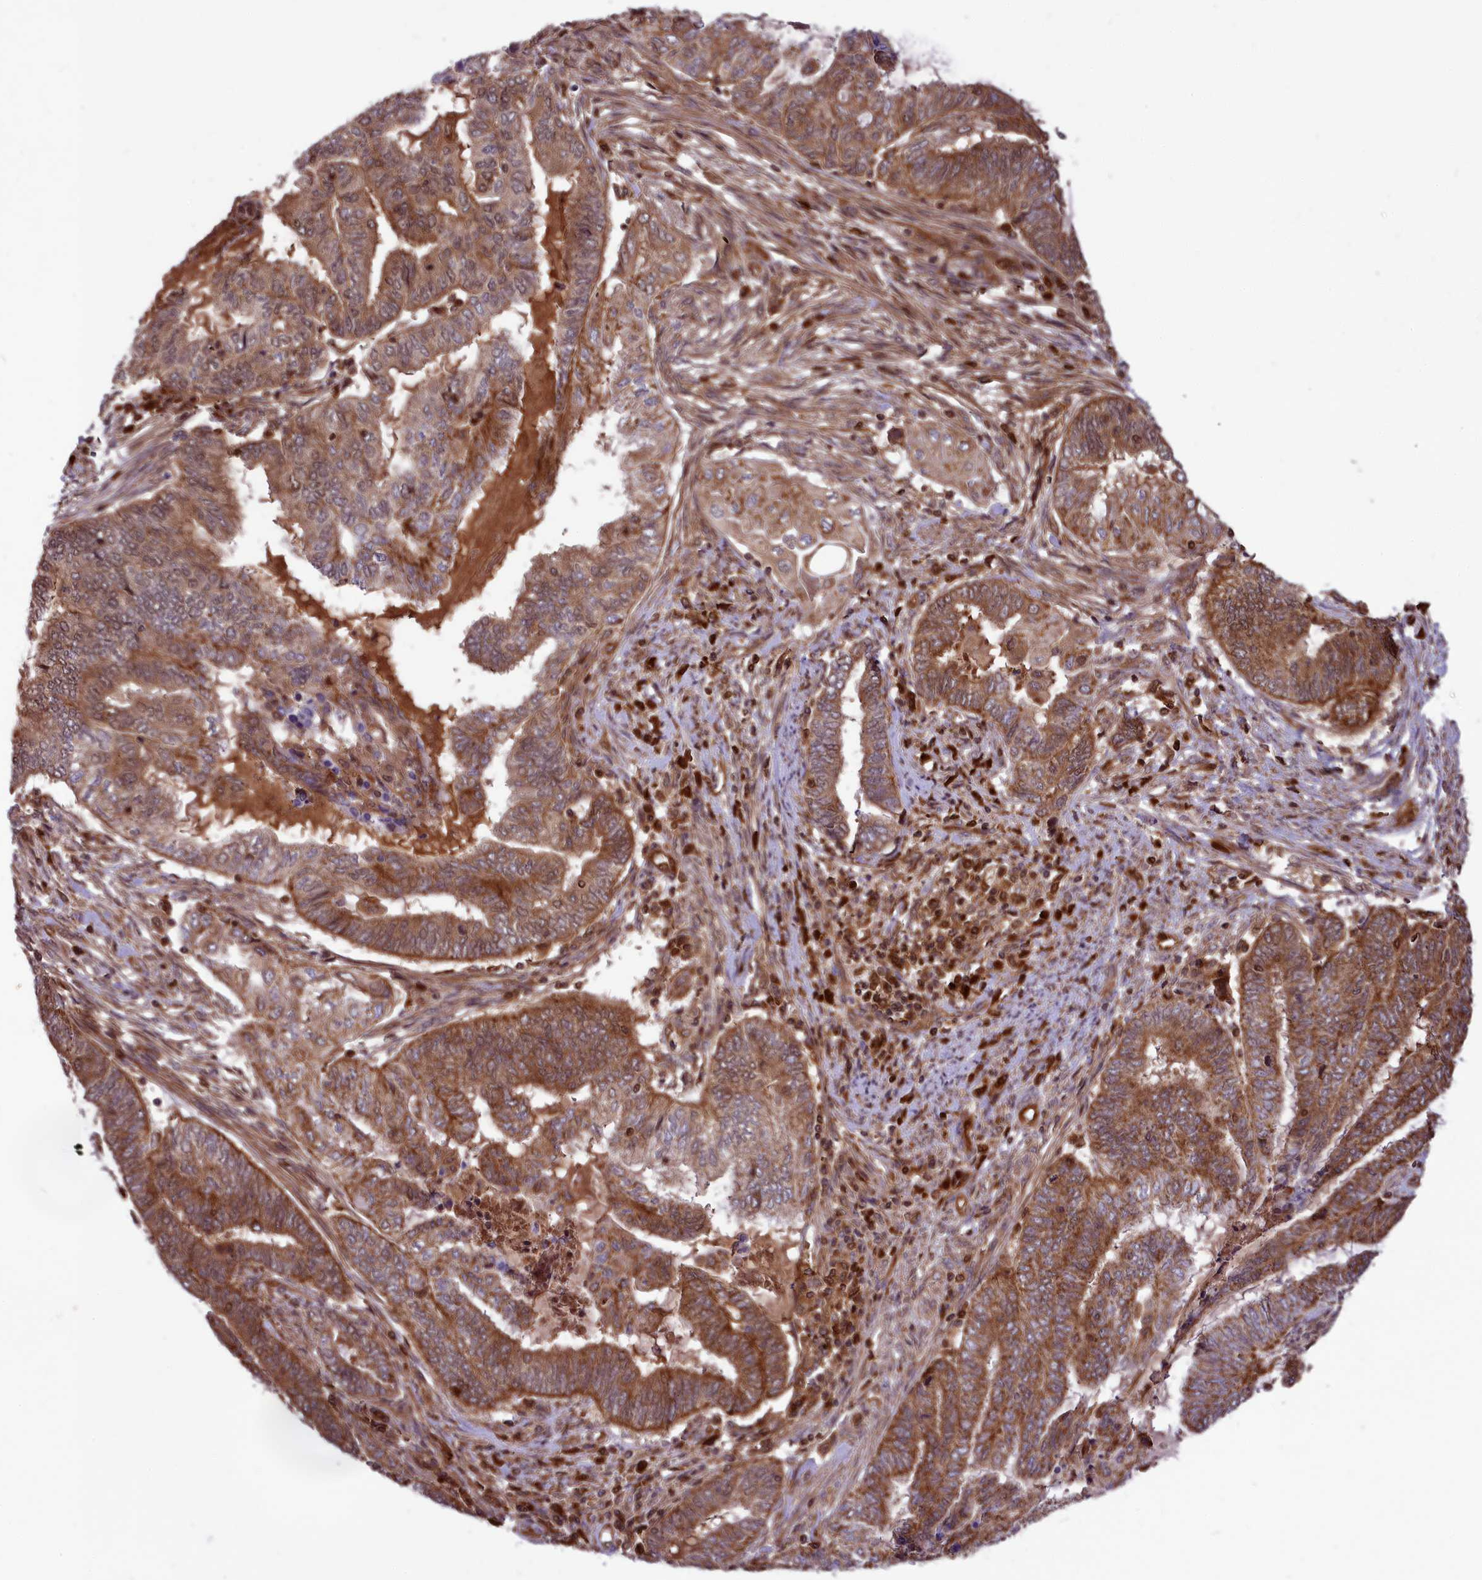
{"staining": {"intensity": "moderate", "quantity": ">75%", "location": "cytoplasmic/membranous,nuclear"}, "tissue": "endometrial cancer", "cell_type": "Tumor cells", "image_type": "cancer", "snomed": [{"axis": "morphology", "description": "Adenocarcinoma, NOS"}, {"axis": "topography", "description": "Uterus"}, {"axis": "topography", "description": "Endometrium"}], "caption": "Endometrial cancer (adenocarcinoma) was stained to show a protein in brown. There is medium levels of moderate cytoplasmic/membranous and nuclear positivity in about >75% of tumor cells.", "gene": "COX17", "patient": {"sex": "female", "age": 70}}